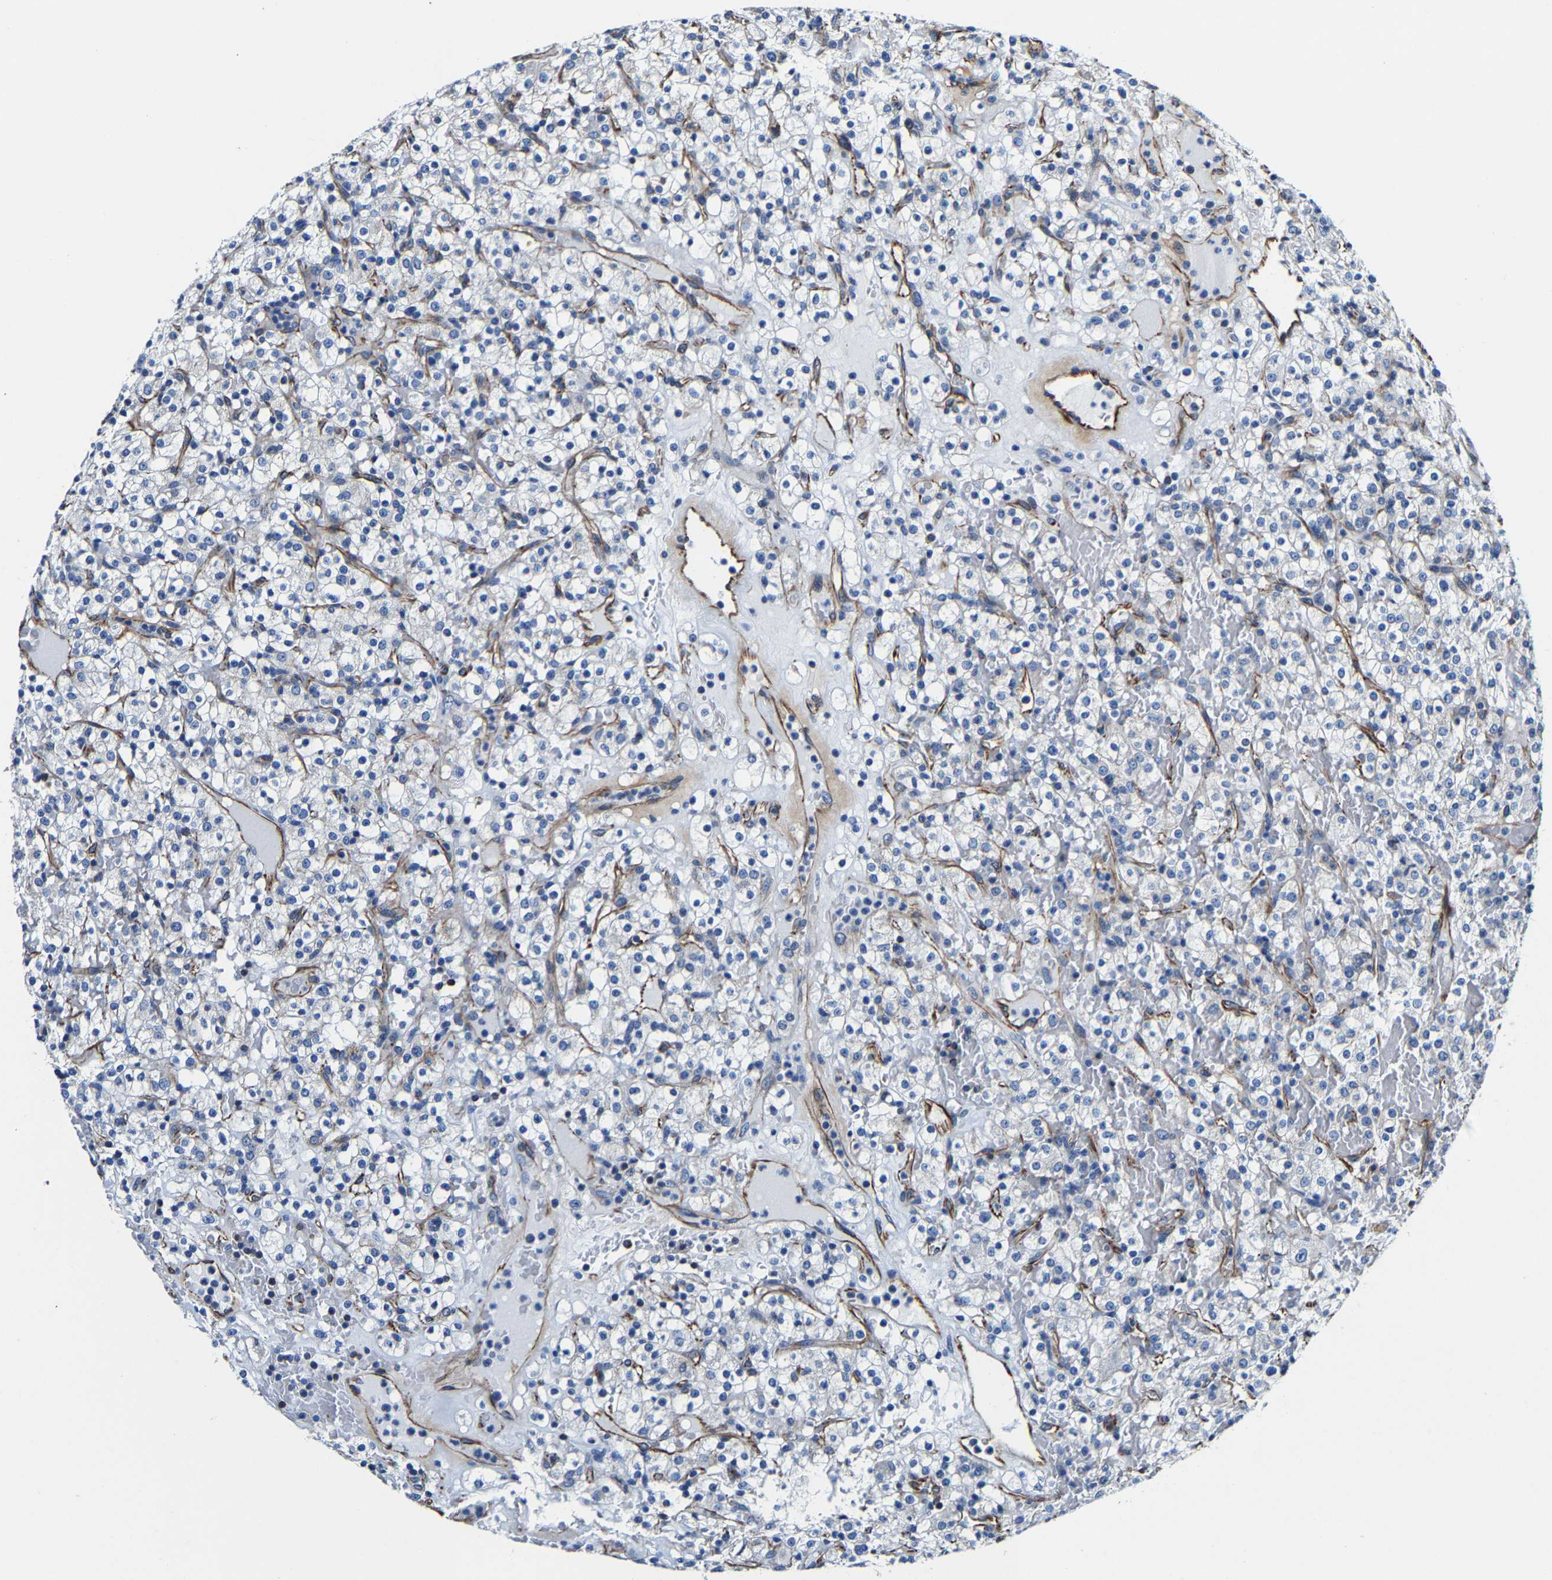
{"staining": {"intensity": "negative", "quantity": "none", "location": "none"}, "tissue": "renal cancer", "cell_type": "Tumor cells", "image_type": "cancer", "snomed": [{"axis": "morphology", "description": "Normal tissue, NOS"}, {"axis": "morphology", "description": "Adenocarcinoma, NOS"}, {"axis": "topography", "description": "Kidney"}], "caption": "Tumor cells are negative for brown protein staining in renal adenocarcinoma.", "gene": "MMEL1", "patient": {"sex": "female", "age": 72}}